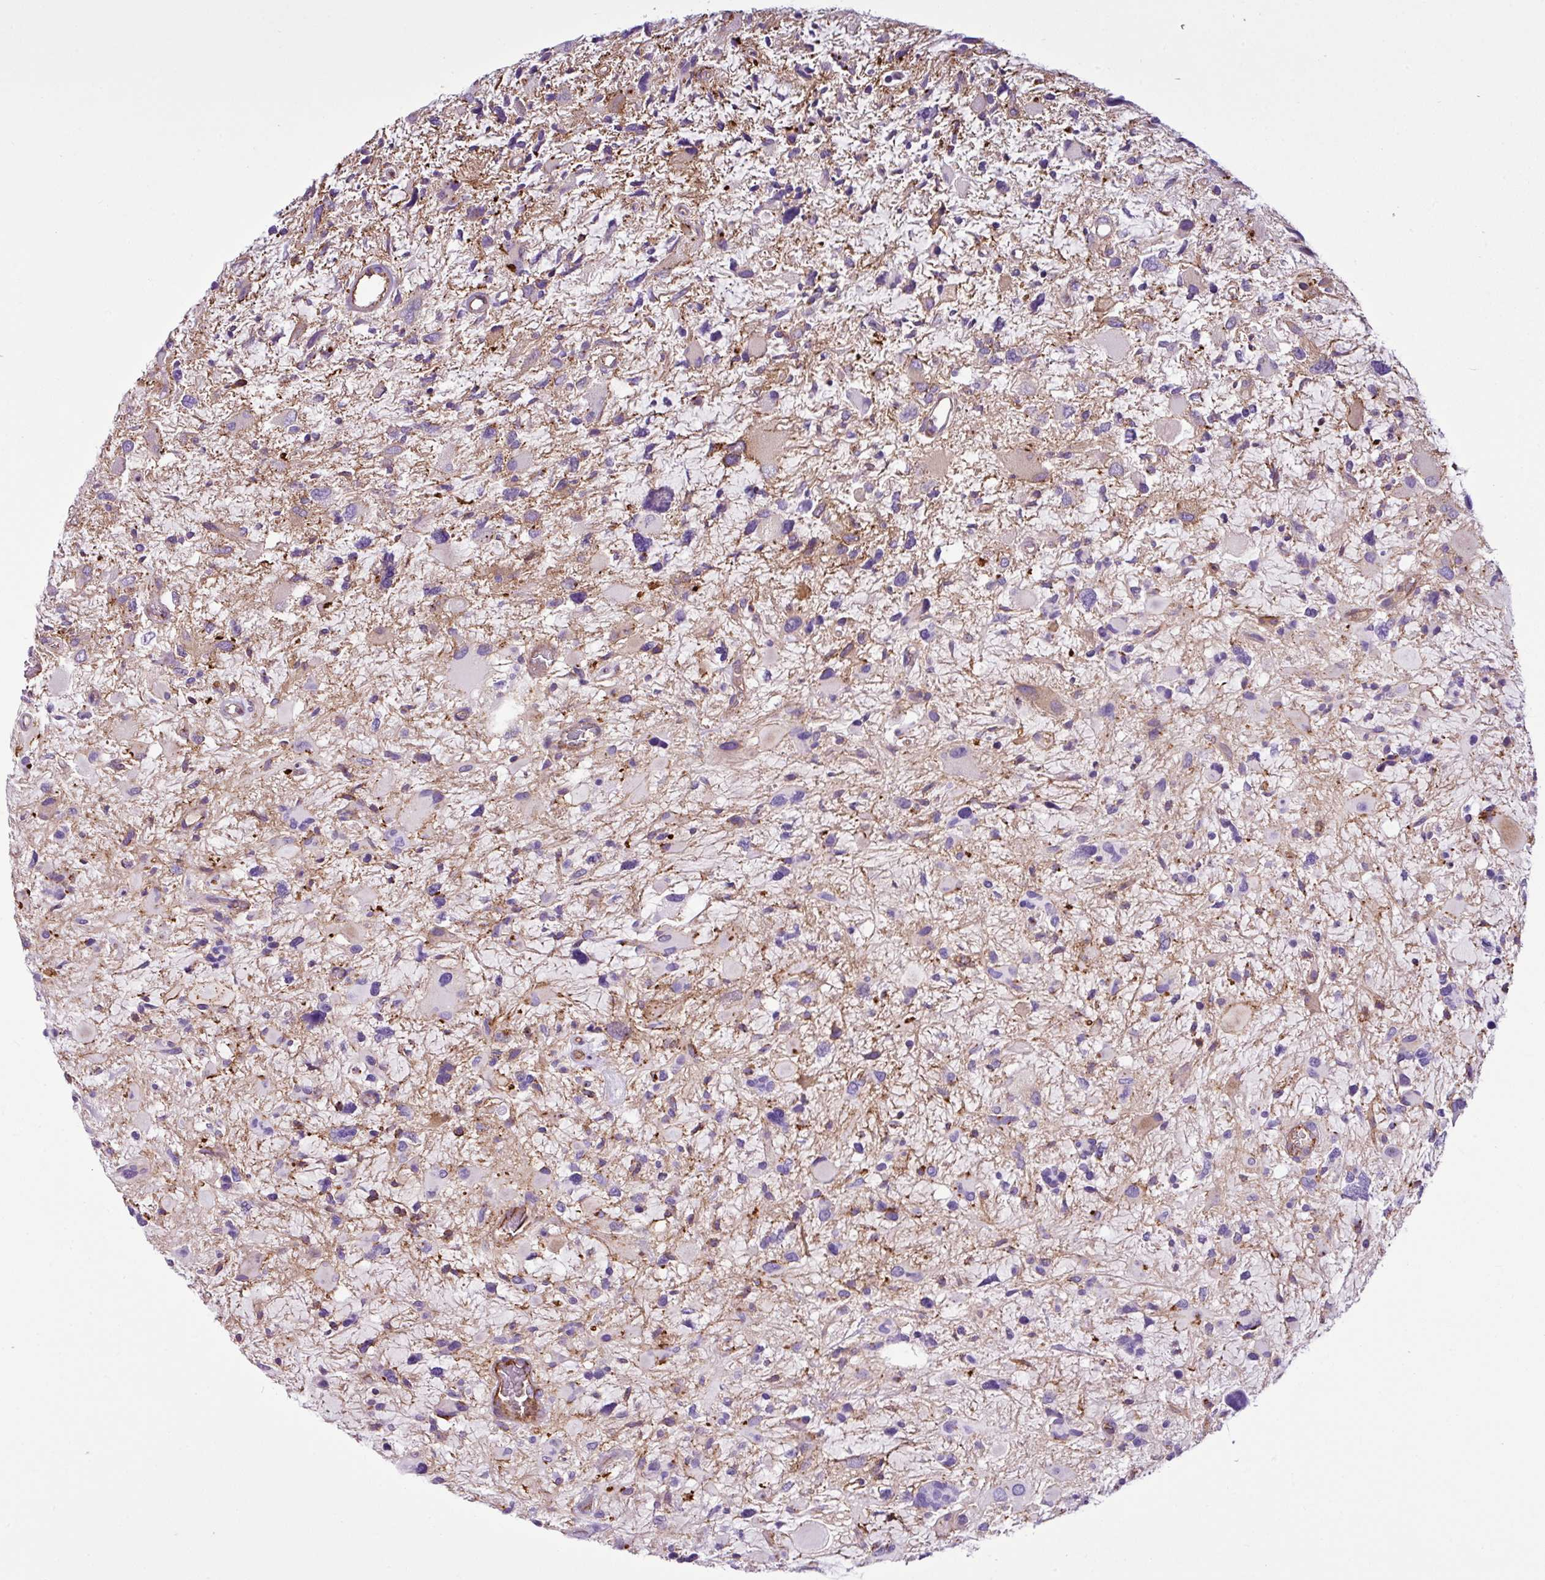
{"staining": {"intensity": "negative", "quantity": "none", "location": "none"}, "tissue": "glioma", "cell_type": "Tumor cells", "image_type": "cancer", "snomed": [{"axis": "morphology", "description": "Glioma, malignant, High grade"}, {"axis": "topography", "description": "Brain"}], "caption": "An immunohistochemistry (IHC) image of malignant glioma (high-grade) is shown. There is no staining in tumor cells of malignant glioma (high-grade).", "gene": "EME2", "patient": {"sex": "female", "age": 11}}